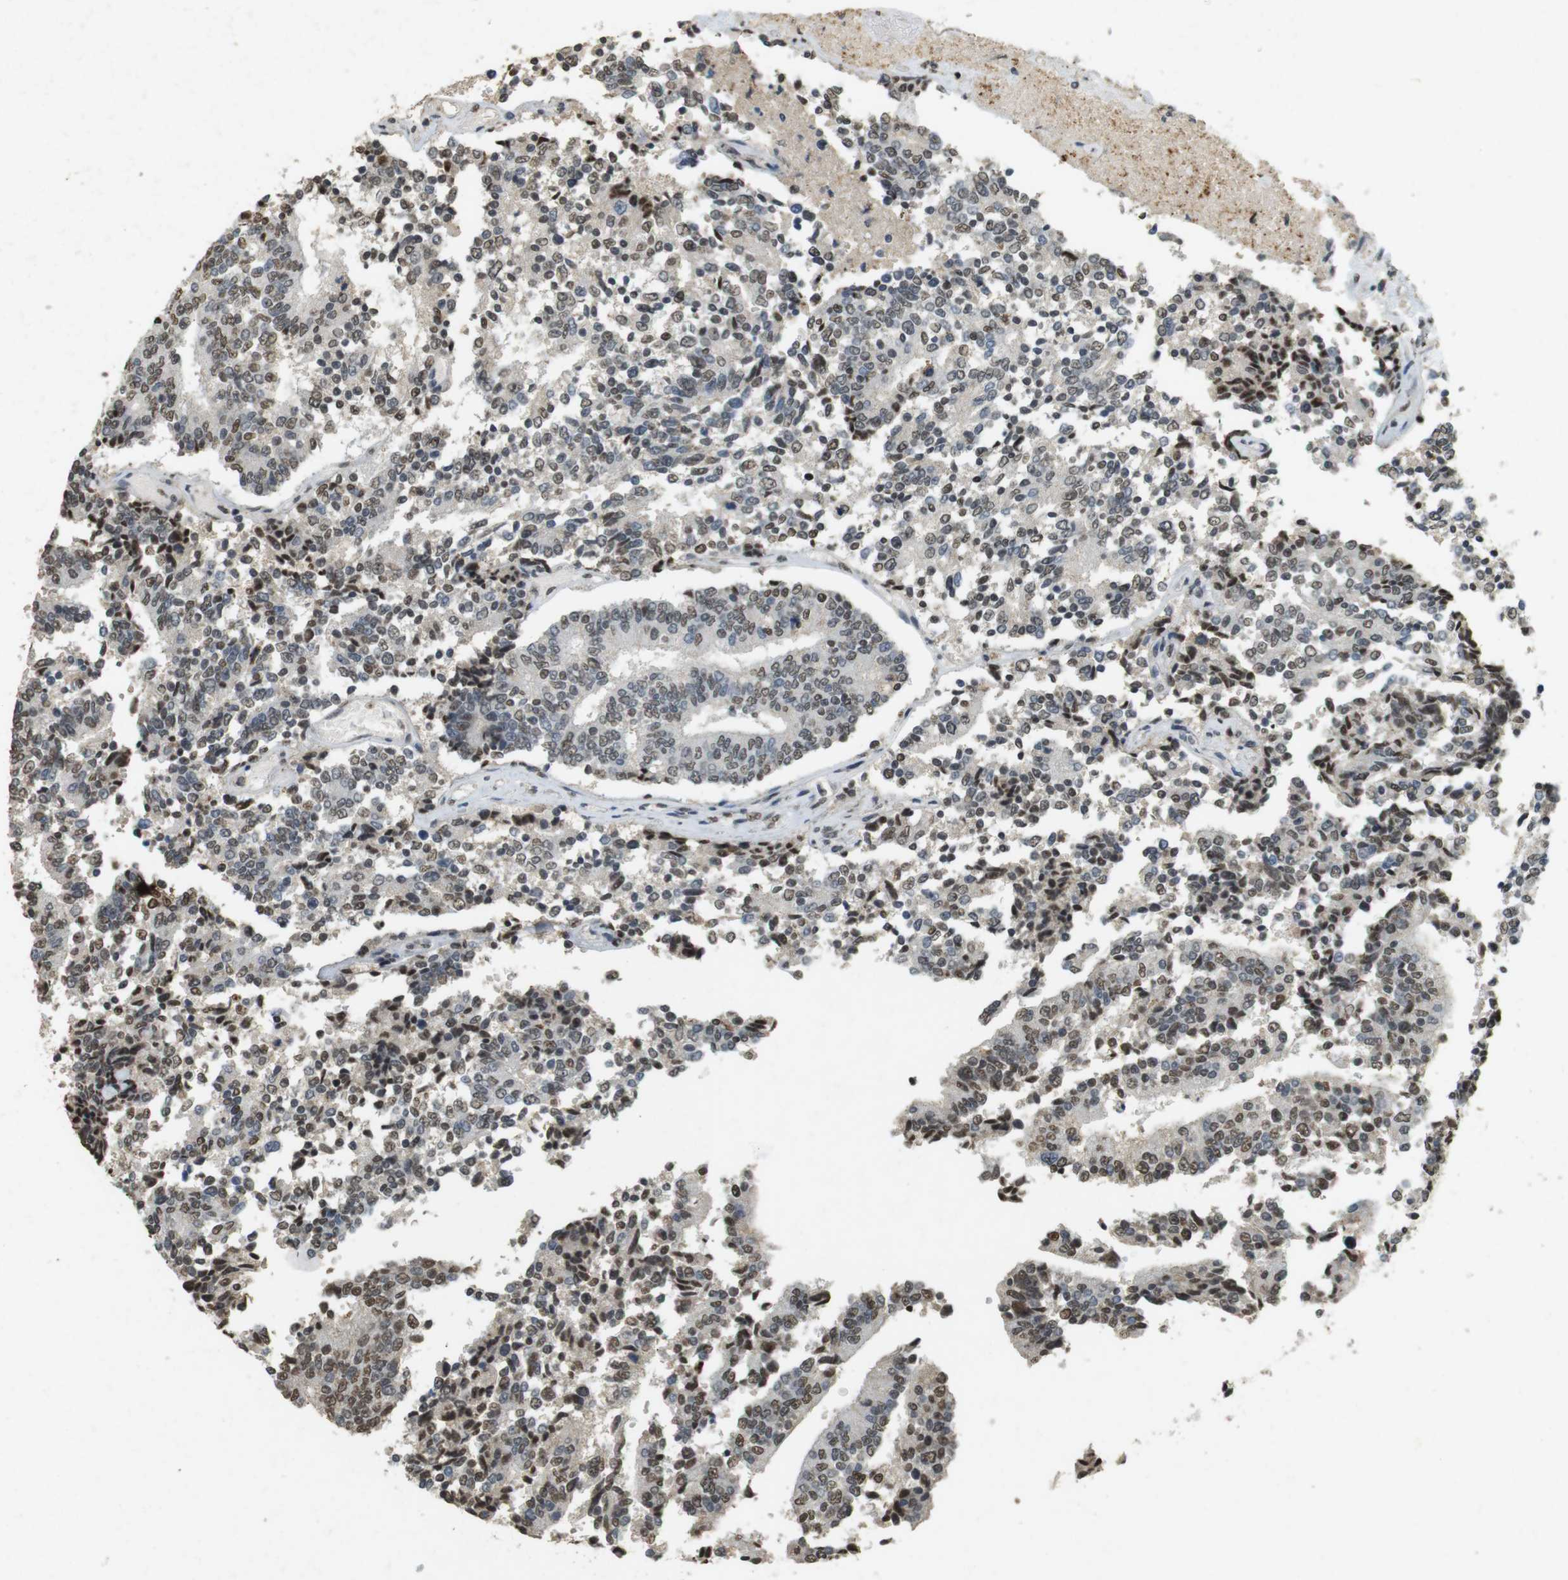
{"staining": {"intensity": "moderate", "quantity": ">75%", "location": "nuclear"}, "tissue": "prostate cancer", "cell_type": "Tumor cells", "image_type": "cancer", "snomed": [{"axis": "morphology", "description": "Normal tissue, NOS"}, {"axis": "morphology", "description": "Adenocarcinoma, High grade"}, {"axis": "topography", "description": "Prostate"}, {"axis": "topography", "description": "Seminal veicle"}], "caption": "About >75% of tumor cells in high-grade adenocarcinoma (prostate) show moderate nuclear protein staining as visualized by brown immunohistochemical staining.", "gene": "GATA4", "patient": {"sex": "male", "age": 55}}